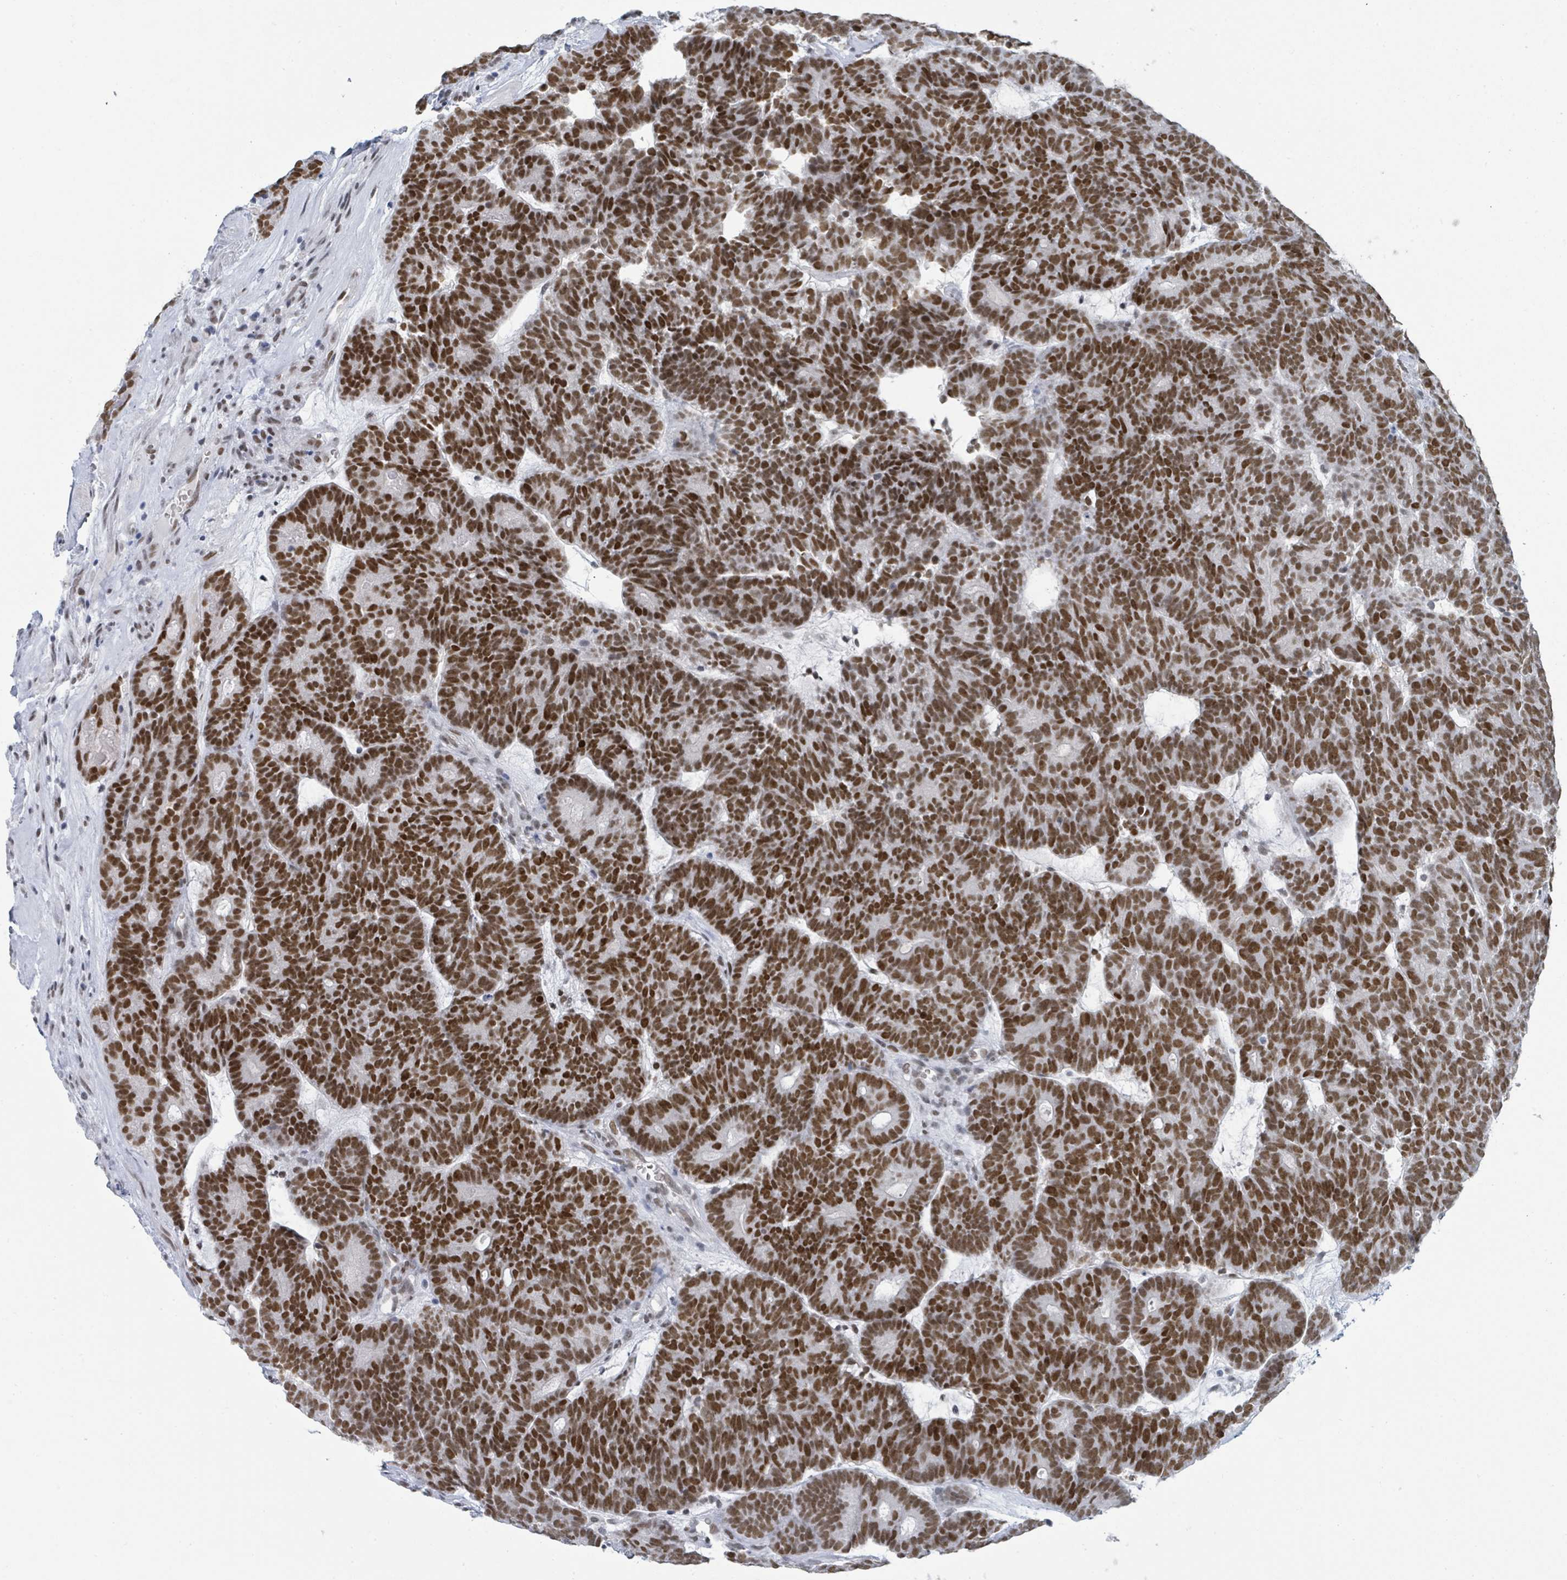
{"staining": {"intensity": "strong", "quantity": ">75%", "location": "nuclear"}, "tissue": "head and neck cancer", "cell_type": "Tumor cells", "image_type": "cancer", "snomed": [{"axis": "morphology", "description": "Adenocarcinoma, NOS"}, {"axis": "topography", "description": "Head-Neck"}], "caption": "The immunohistochemical stain shows strong nuclear positivity in tumor cells of head and neck adenocarcinoma tissue.", "gene": "EHMT2", "patient": {"sex": "female", "age": 81}}